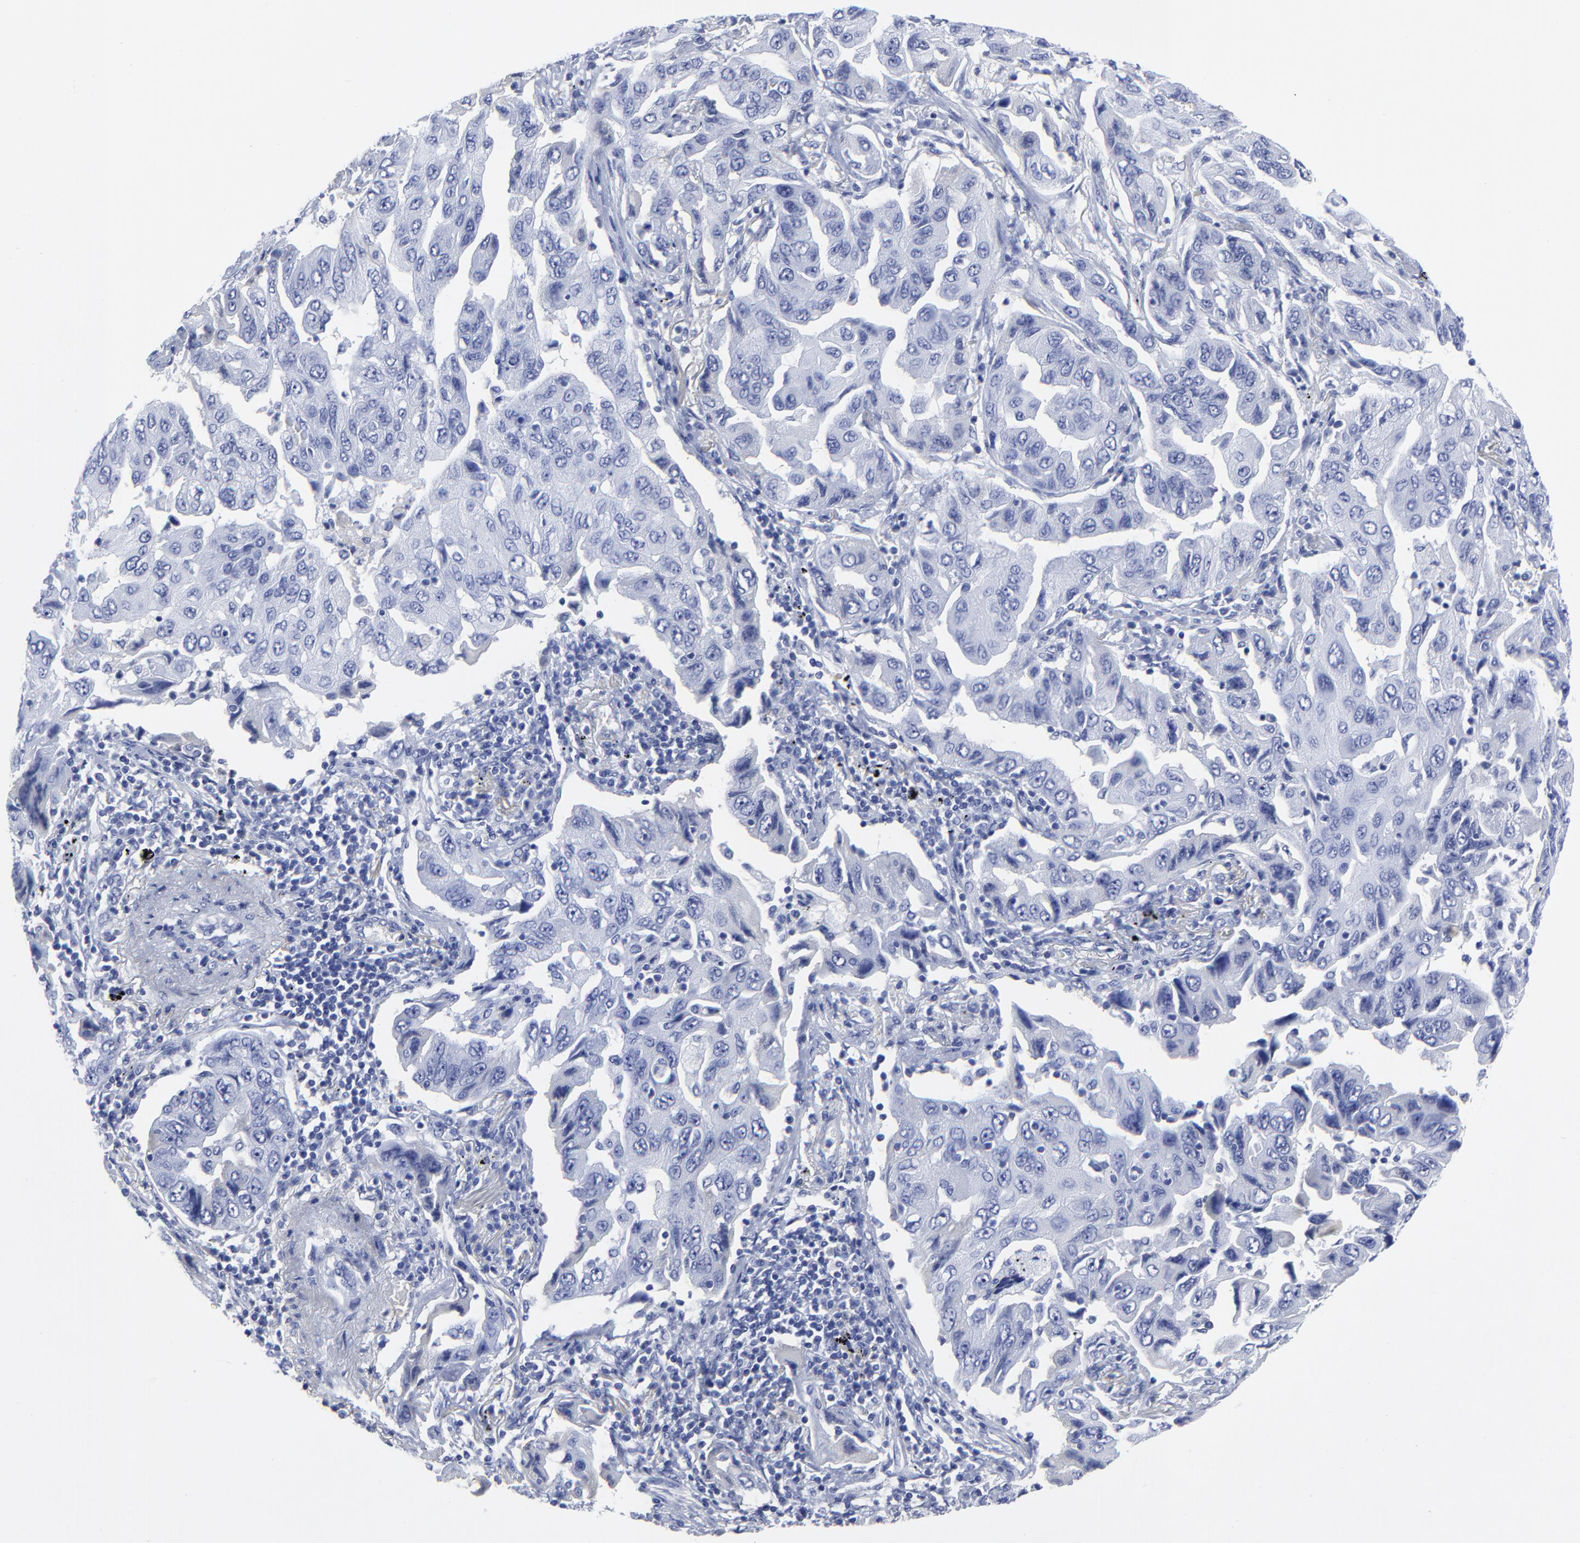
{"staining": {"intensity": "negative", "quantity": "none", "location": "none"}, "tissue": "lung cancer", "cell_type": "Tumor cells", "image_type": "cancer", "snomed": [{"axis": "morphology", "description": "Adenocarcinoma, NOS"}, {"axis": "topography", "description": "Lung"}], "caption": "Immunohistochemical staining of human lung adenocarcinoma reveals no significant expression in tumor cells.", "gene": "DCN", "patient": {"sex": "female", "age": 65}}